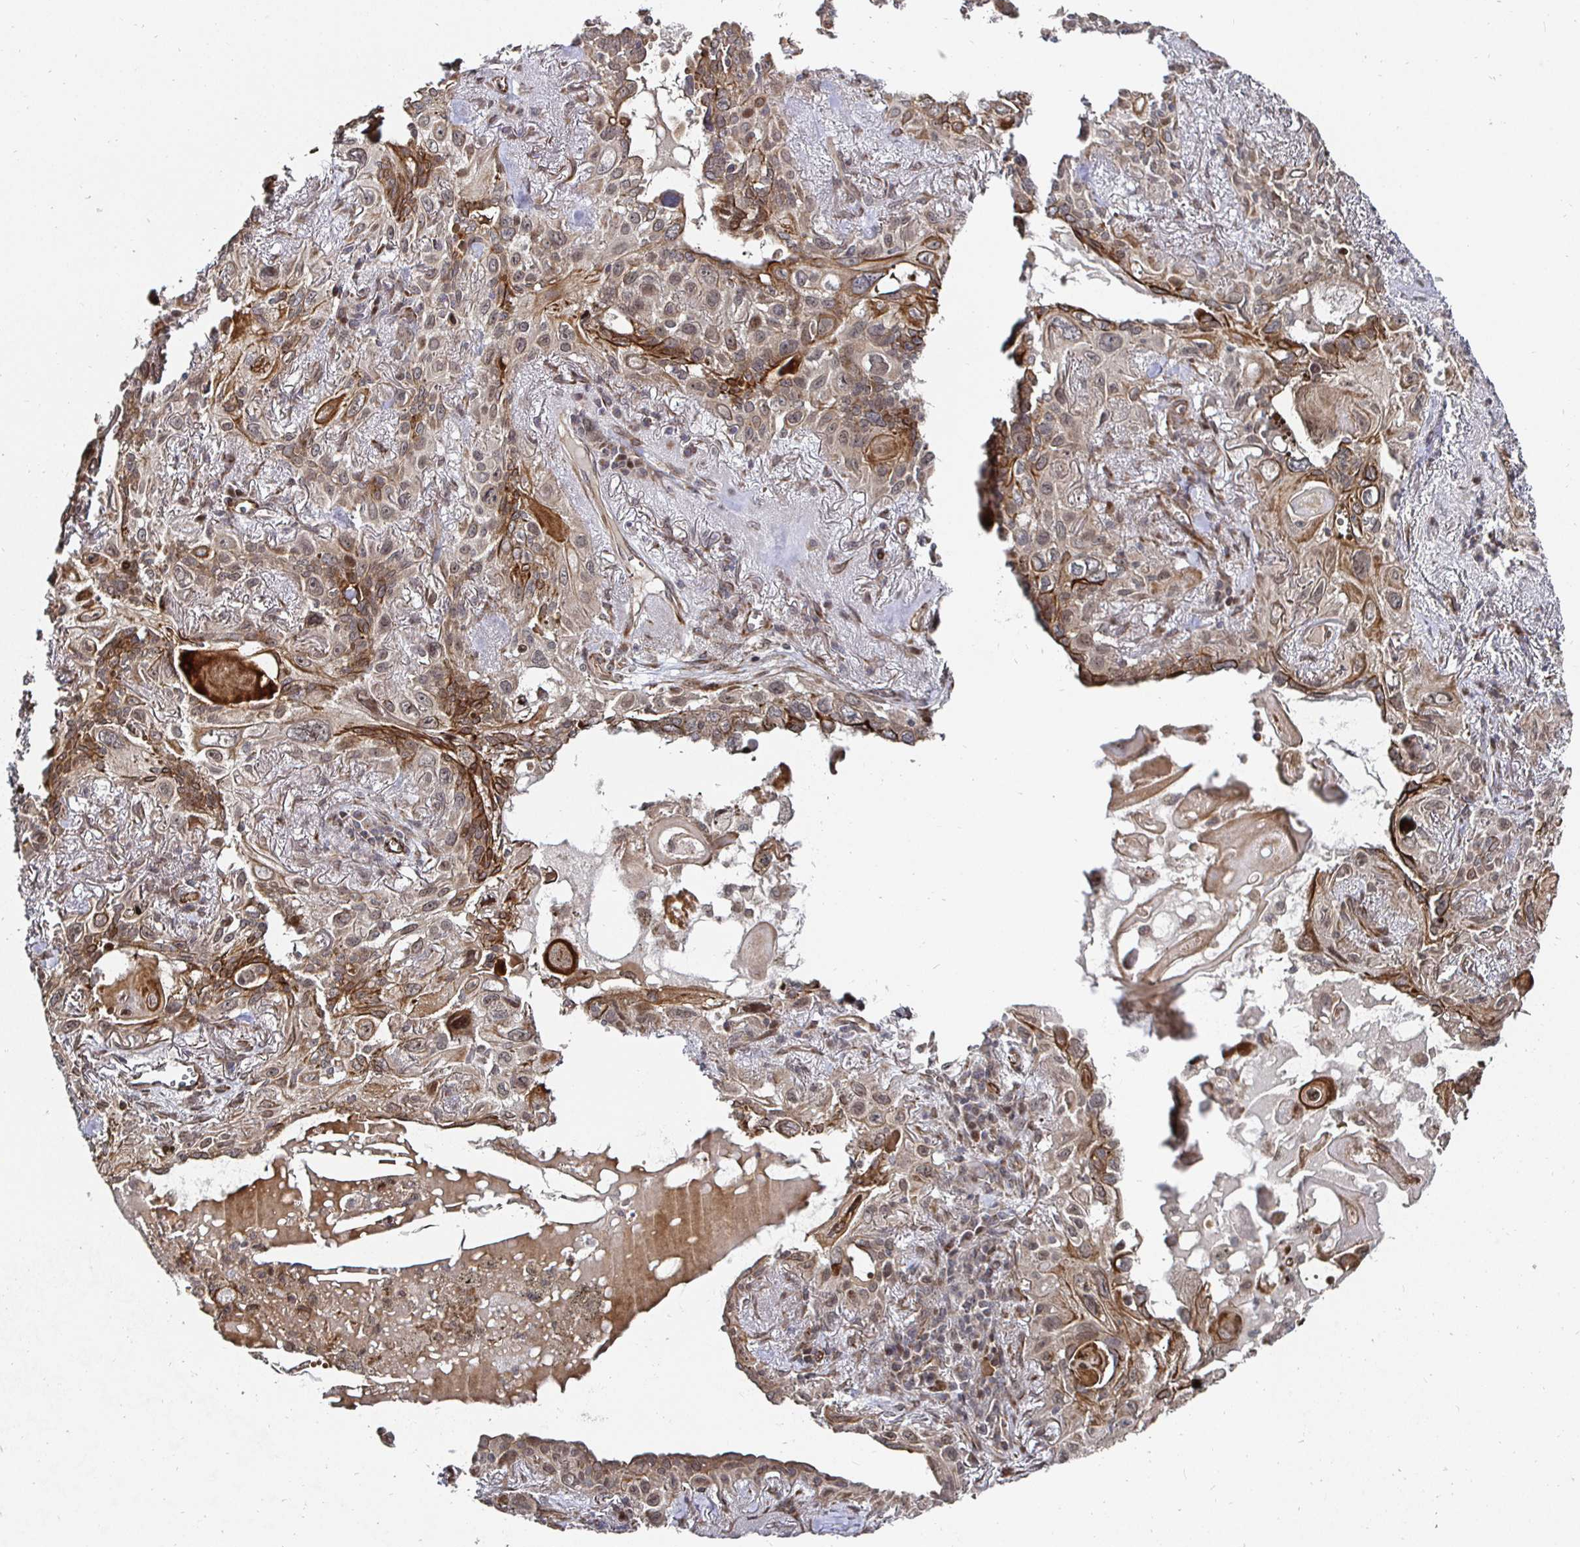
{"staining": {"intensity": "moderate", "quantity": ">75%", "location": "cytoplasmic/membranous"}, "tissue": "lung cancer", "cell_type": "Tumor cells", "image_type": "cancer", "snomed": [{"axis": "morphology", "description": "Squamous cell carcinoma, NOS"}, {"axis": "topography", "description": "Lung"}], "caption": "This is an image of IHC staining of lung cancer (squamous cell carcinoma), which shows moderate positivity in the cytoplasmic/membranous of tumor cells.", "gene": "TBKBP1", "patient": {"sex": "male", "age": 79}}